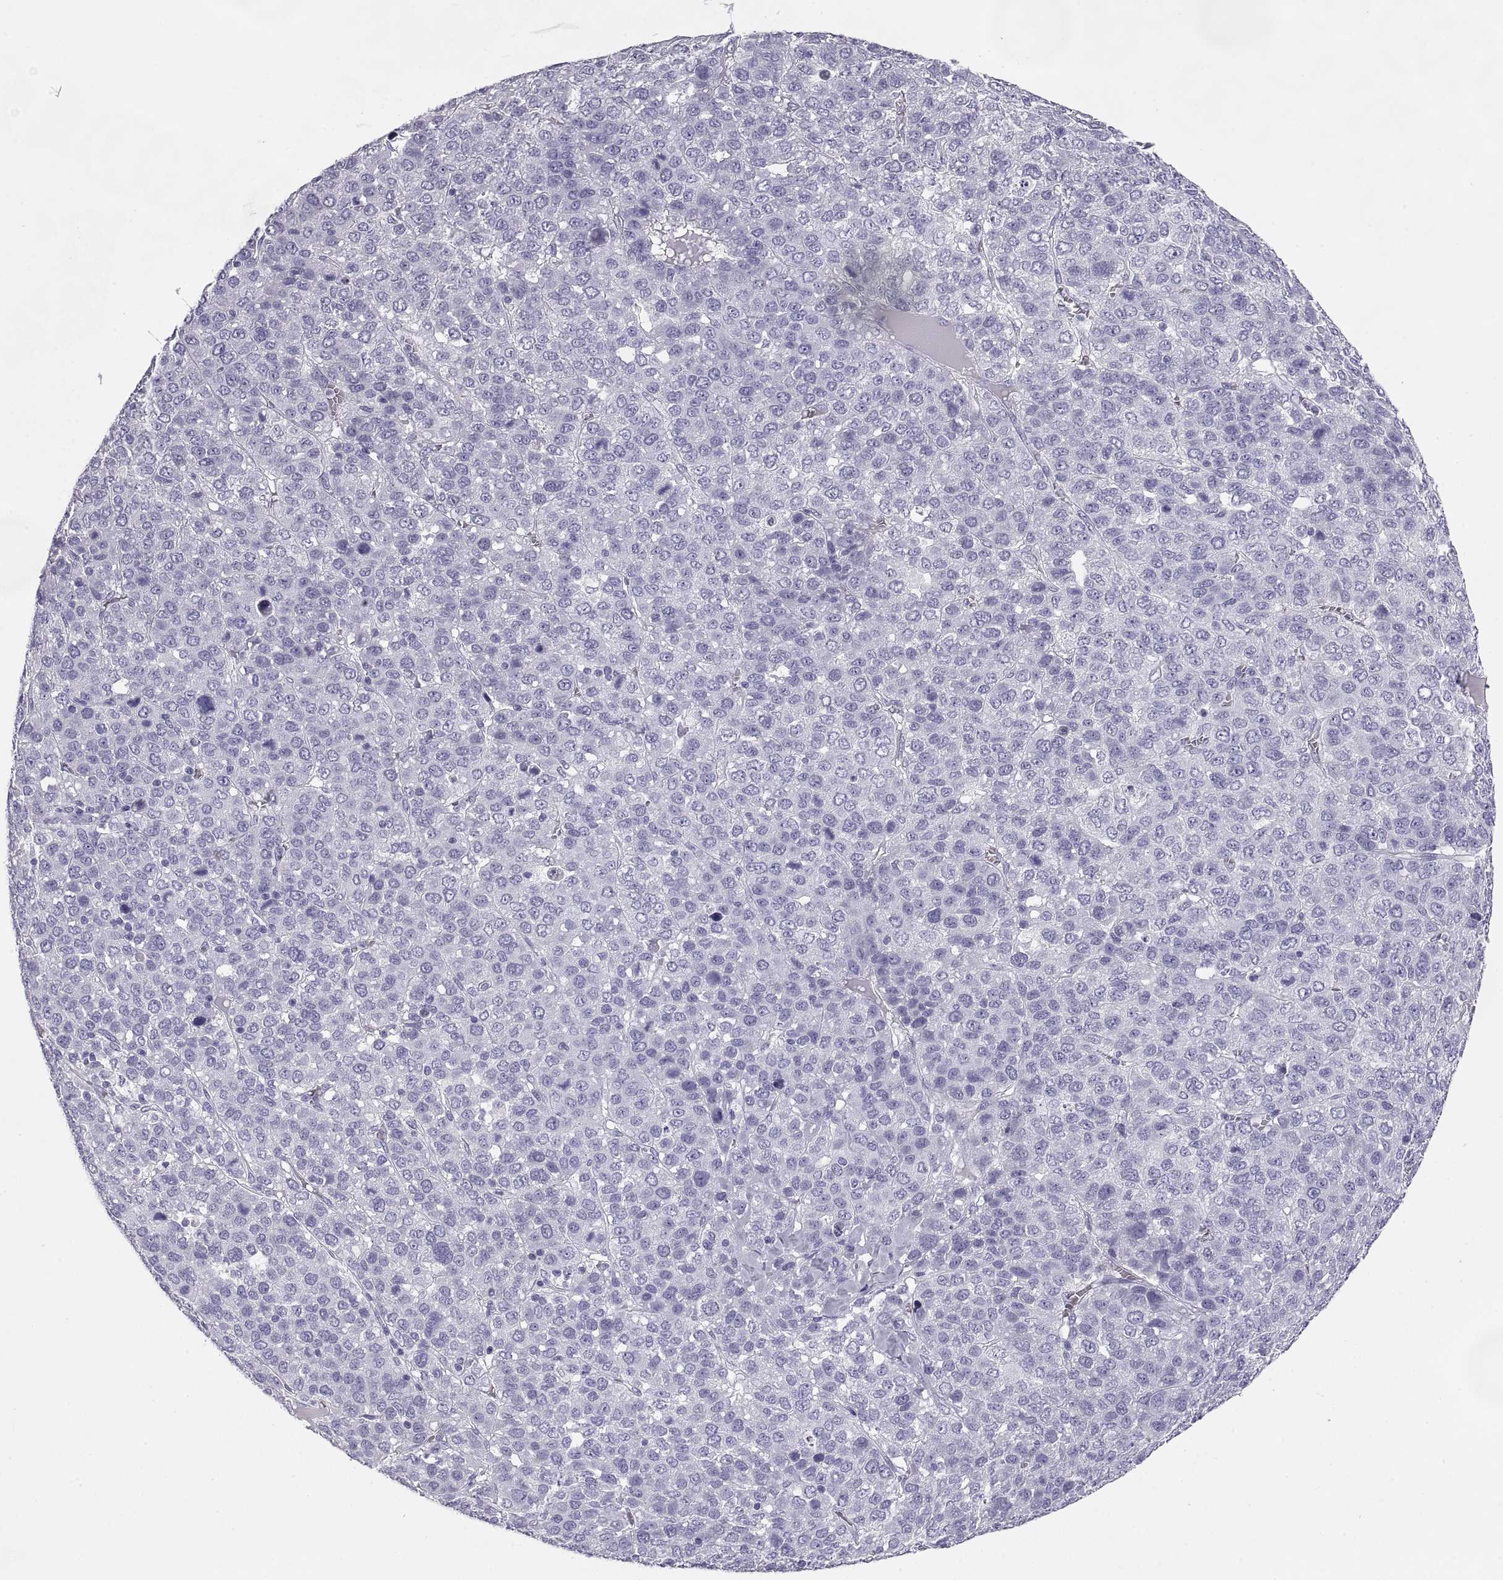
{"staining": {"intensity": "negative", "quantity": "none", "location": "none"}, "tissue": "liver cancer", "cell_type": "Tumor cells", "image_type": "cancer", "snomed": [{"axis": "morphology", "description": "Carcinoma, Hepatocellular, NOS"}, {"axis": "topography", "description": "Liver"}], "caption": "Immunohistochemistry of human liver hepatocellular carcinoma reveals no staining in tumor cells.", "gene": "RLBP1", "patient": {"sex": "male", "age": 69}}